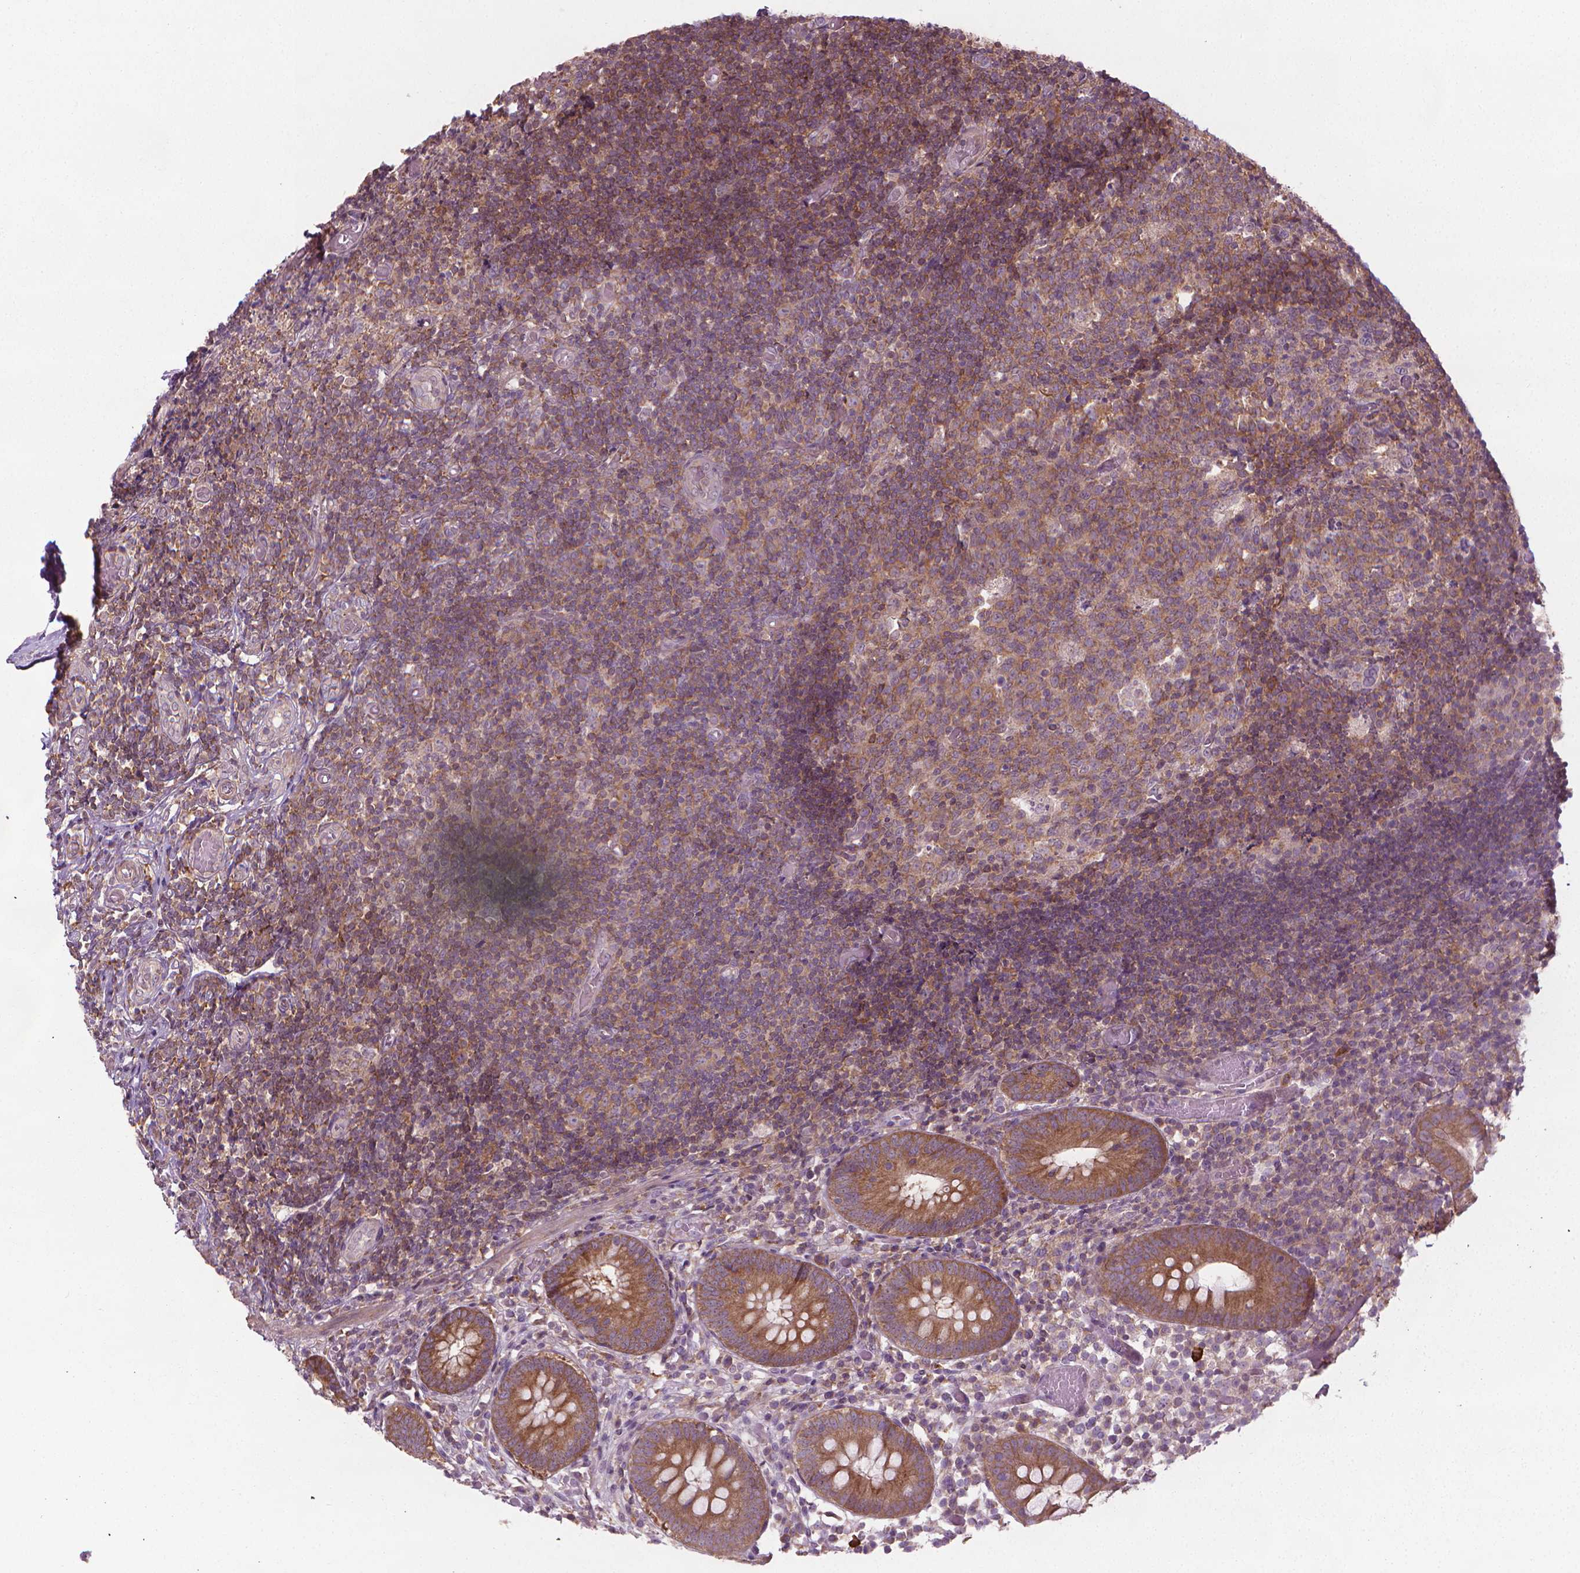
{"staining": {"intensity": "strong", "quantity": ">75%", "location": "cytoplasmic/membranous"}, "tissue": "appendix", "cell_type": "Glandular cells", "image_type": "normal", "snomed": [{"axis": "morphology", "description": "Normal tissue, NOS"}, {"axis": "topography", "description": "Appendix"}], "caption": "A high amount of strong cytoplasmic/membranous expression is identified in approximately >75% of glandular cells in benign appendix. The protein is stained brown, and the nuclei are stained in blue (DAB IHC with brightfield microscopy, high magnification).", "gene": "PRAG1", "patient": {"sex": "female", "age": 32}}